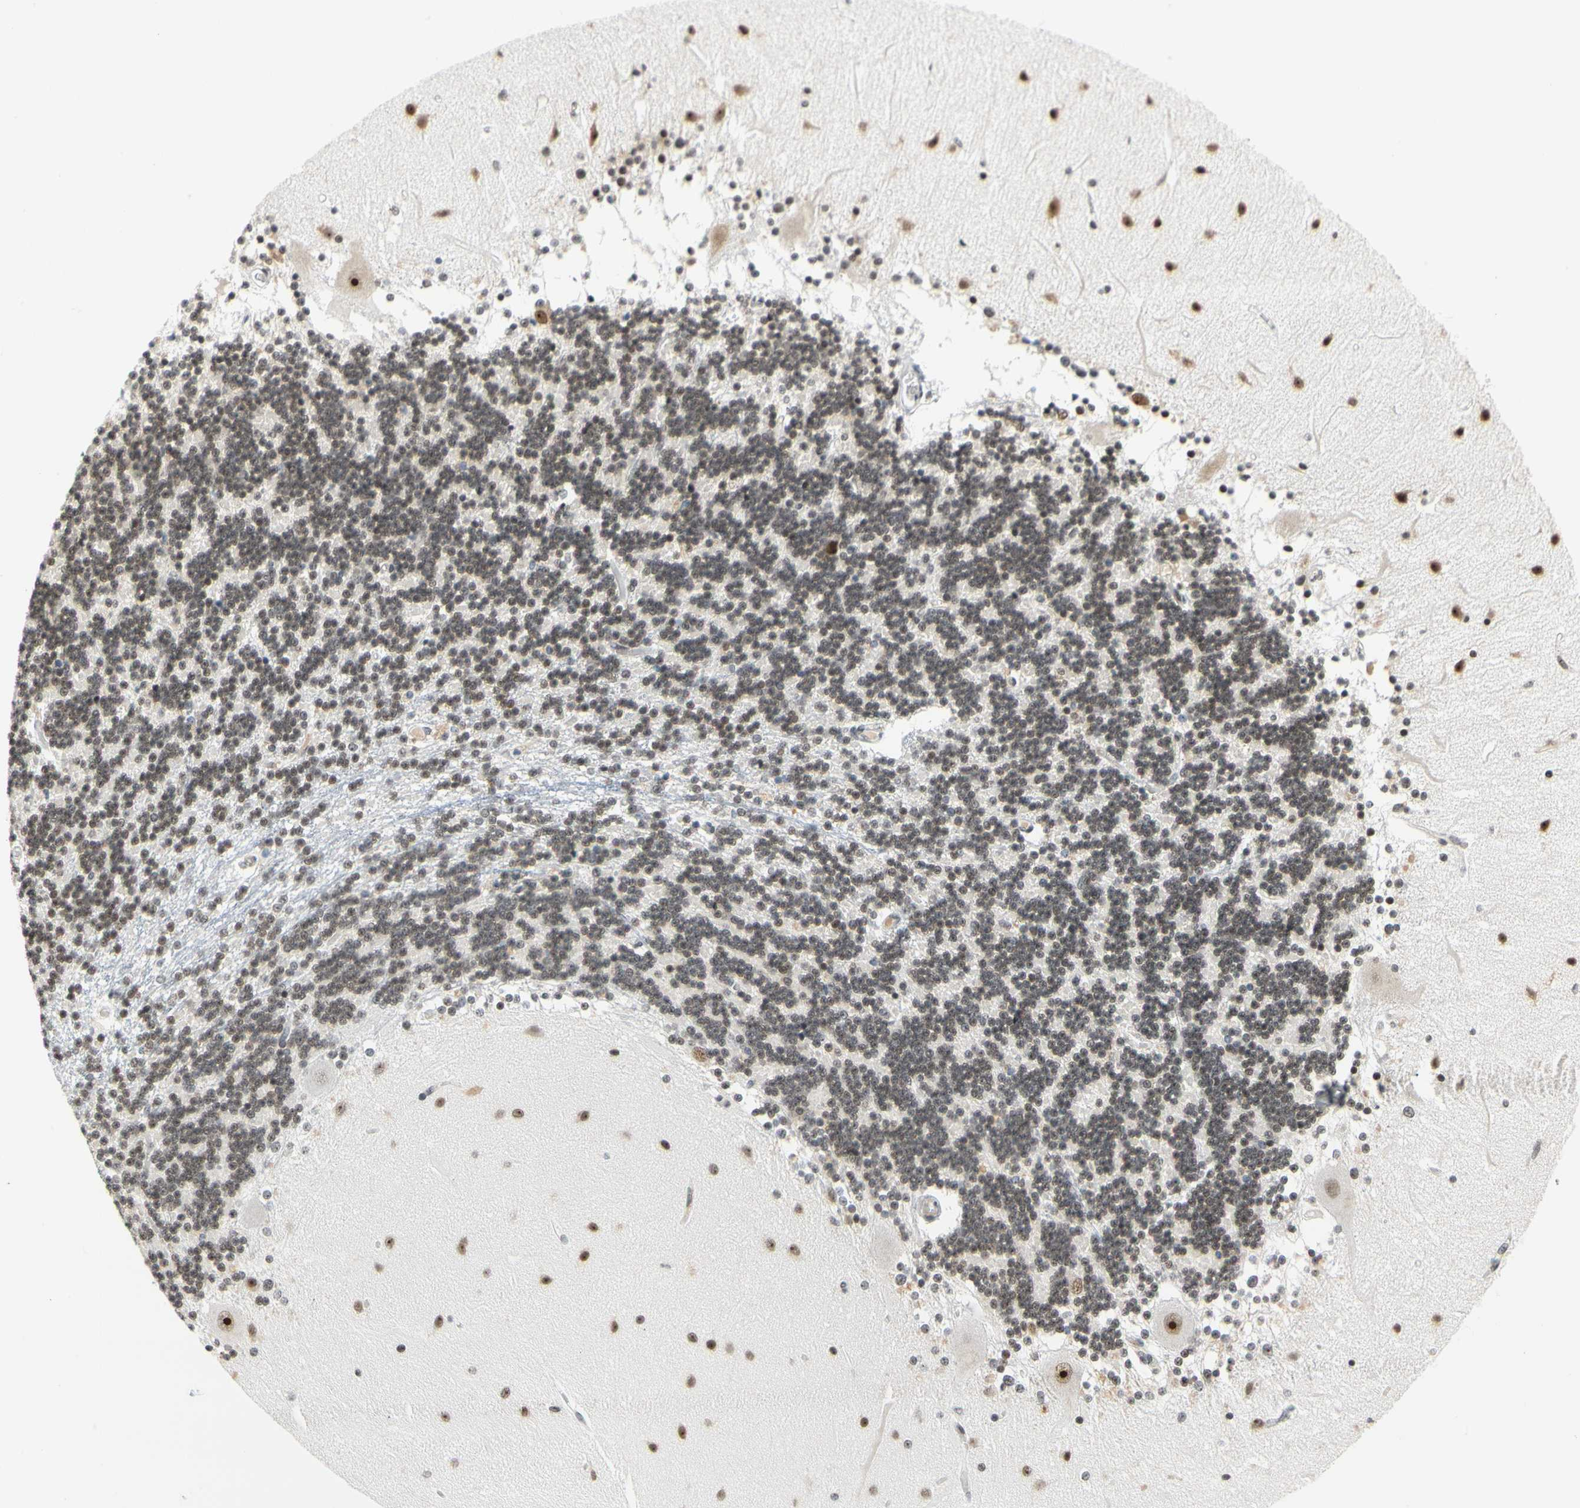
{"staining": {"intensity": "strong", "quantity": ">75%", "location": "nuclear"}, "tissue": "cerebellum", "cell_type": "Cells in granular layer", "image_type": "normal", "snomed": [{"axis": "morphology", "description": "Normal tissue, NOS"}, {"axis": "topography", "description": "Cerebellum"}], "caption": "Immunohistochemical staining of unremarkable cerebellum reveals high levels of strong nuclear expression in about >75% of cells in granular layer.", "gene": "ZSCAN16", "patient": {"sex": "female", "age": 54}}